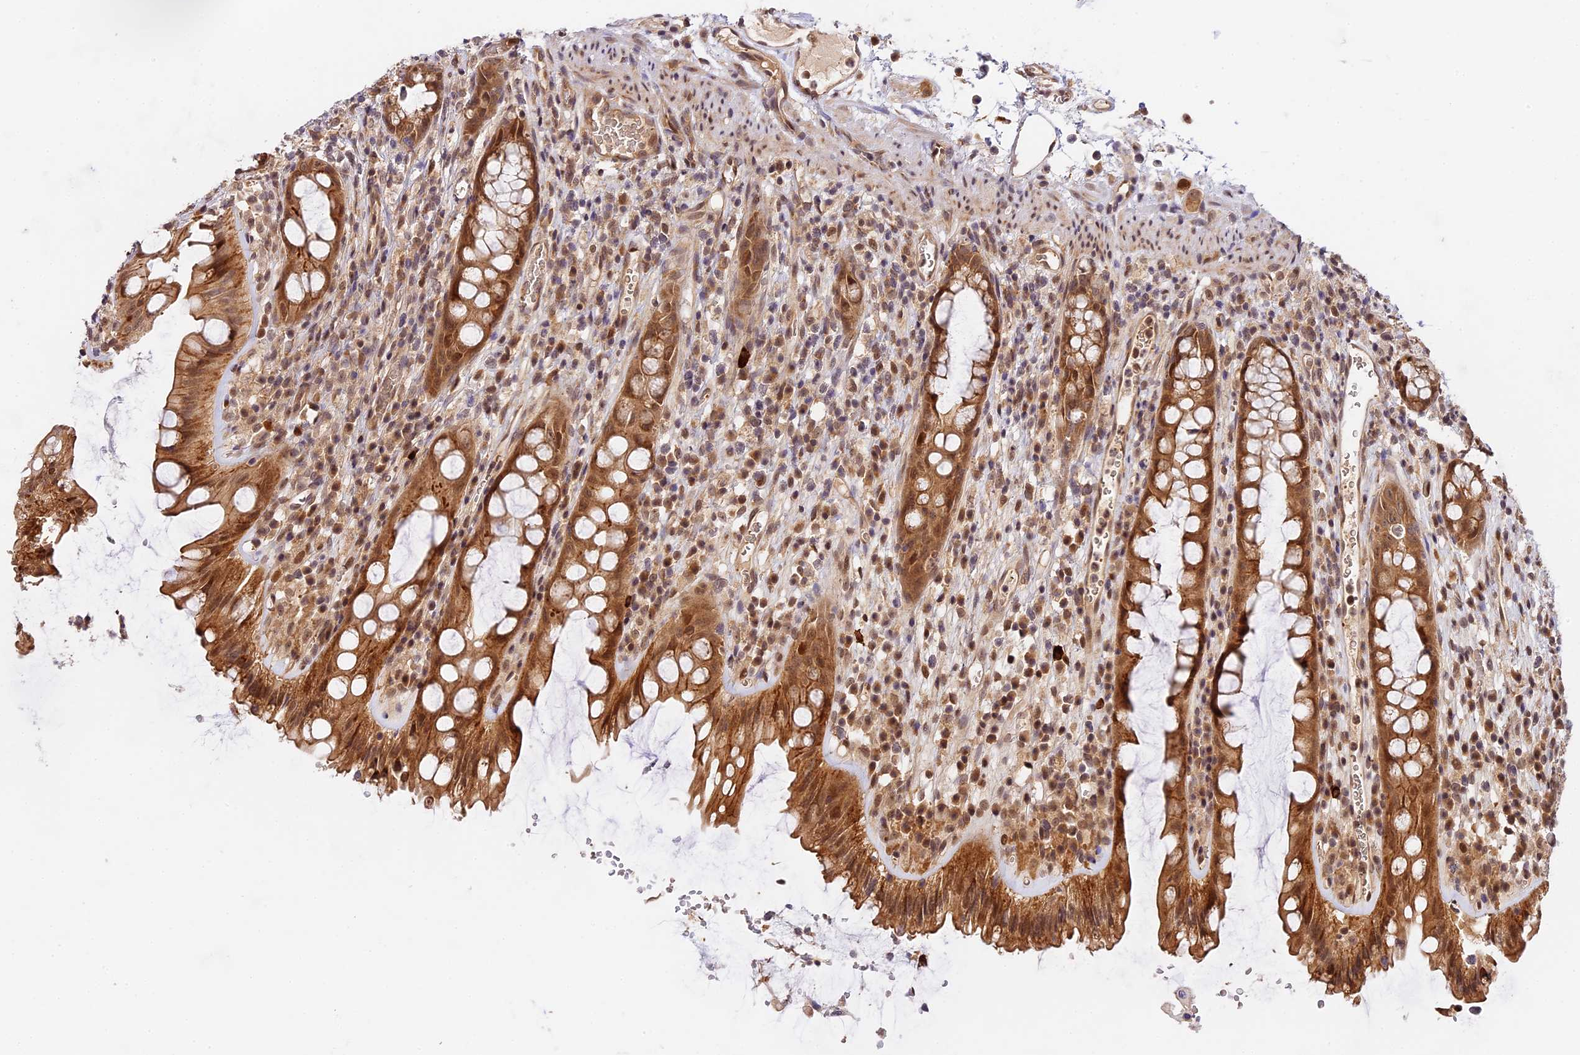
{"staining": {"intensity": "moderate", "quantity": ">75%", "location": "cytoplasmic/membranous,nuclear"}, "tissue": "rectum", "cell_type": "Glandular cells", "image_type": "normal", "snomed": [{"axis": "morphology", "description": "Normal tissue, NOS"}, {"axis": "topography", "description": "Rectum"}], "caption": "Immunohistochemical staining of benign rectum demonstrates moderate cytoplasmic/membranous,nuclear protein positivity in approximately >75% of glandular cells.", "gene": "IMPACT", "patient": {"sex": "female", "age": 57}}